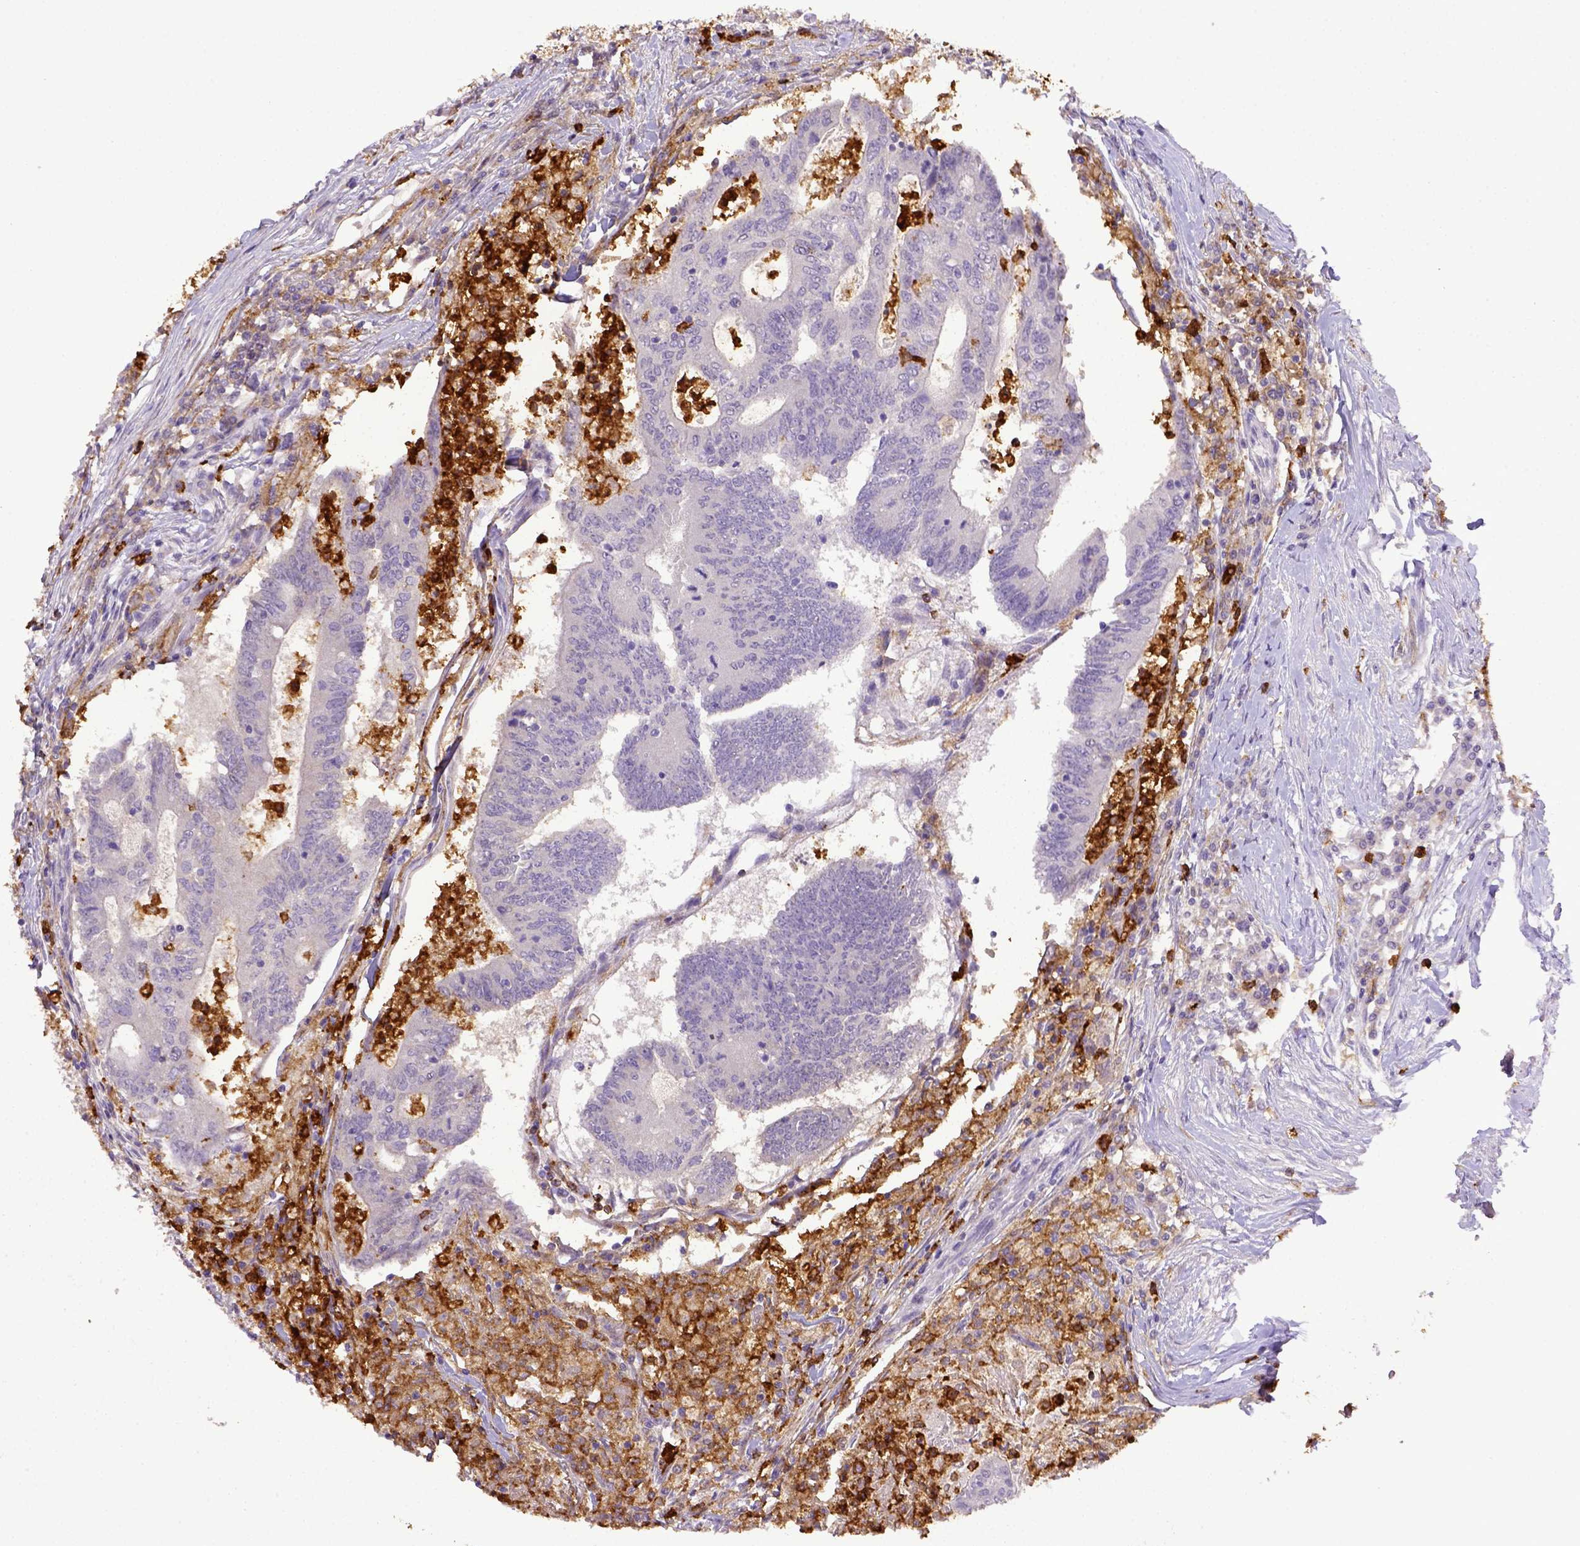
{"staining": {"intensity": "negative", "quantity": "none", "location": "none"}, "tissue": "colorectal cancer", "cell_type": "Tumor cells", "image_type": "cancer", "snomed": [{"axis": "morphology", "description": "Adenocarcinoma, NOS"}, {"axis": "topography", "description": "Colon"}], "caption": "Photomicrograph shows no protein positivity in tumor cells of adenocarcinoma (colorectal) tissue.", "gene": "ITGAM", "patient": {"sex": "female", "age": 70}}